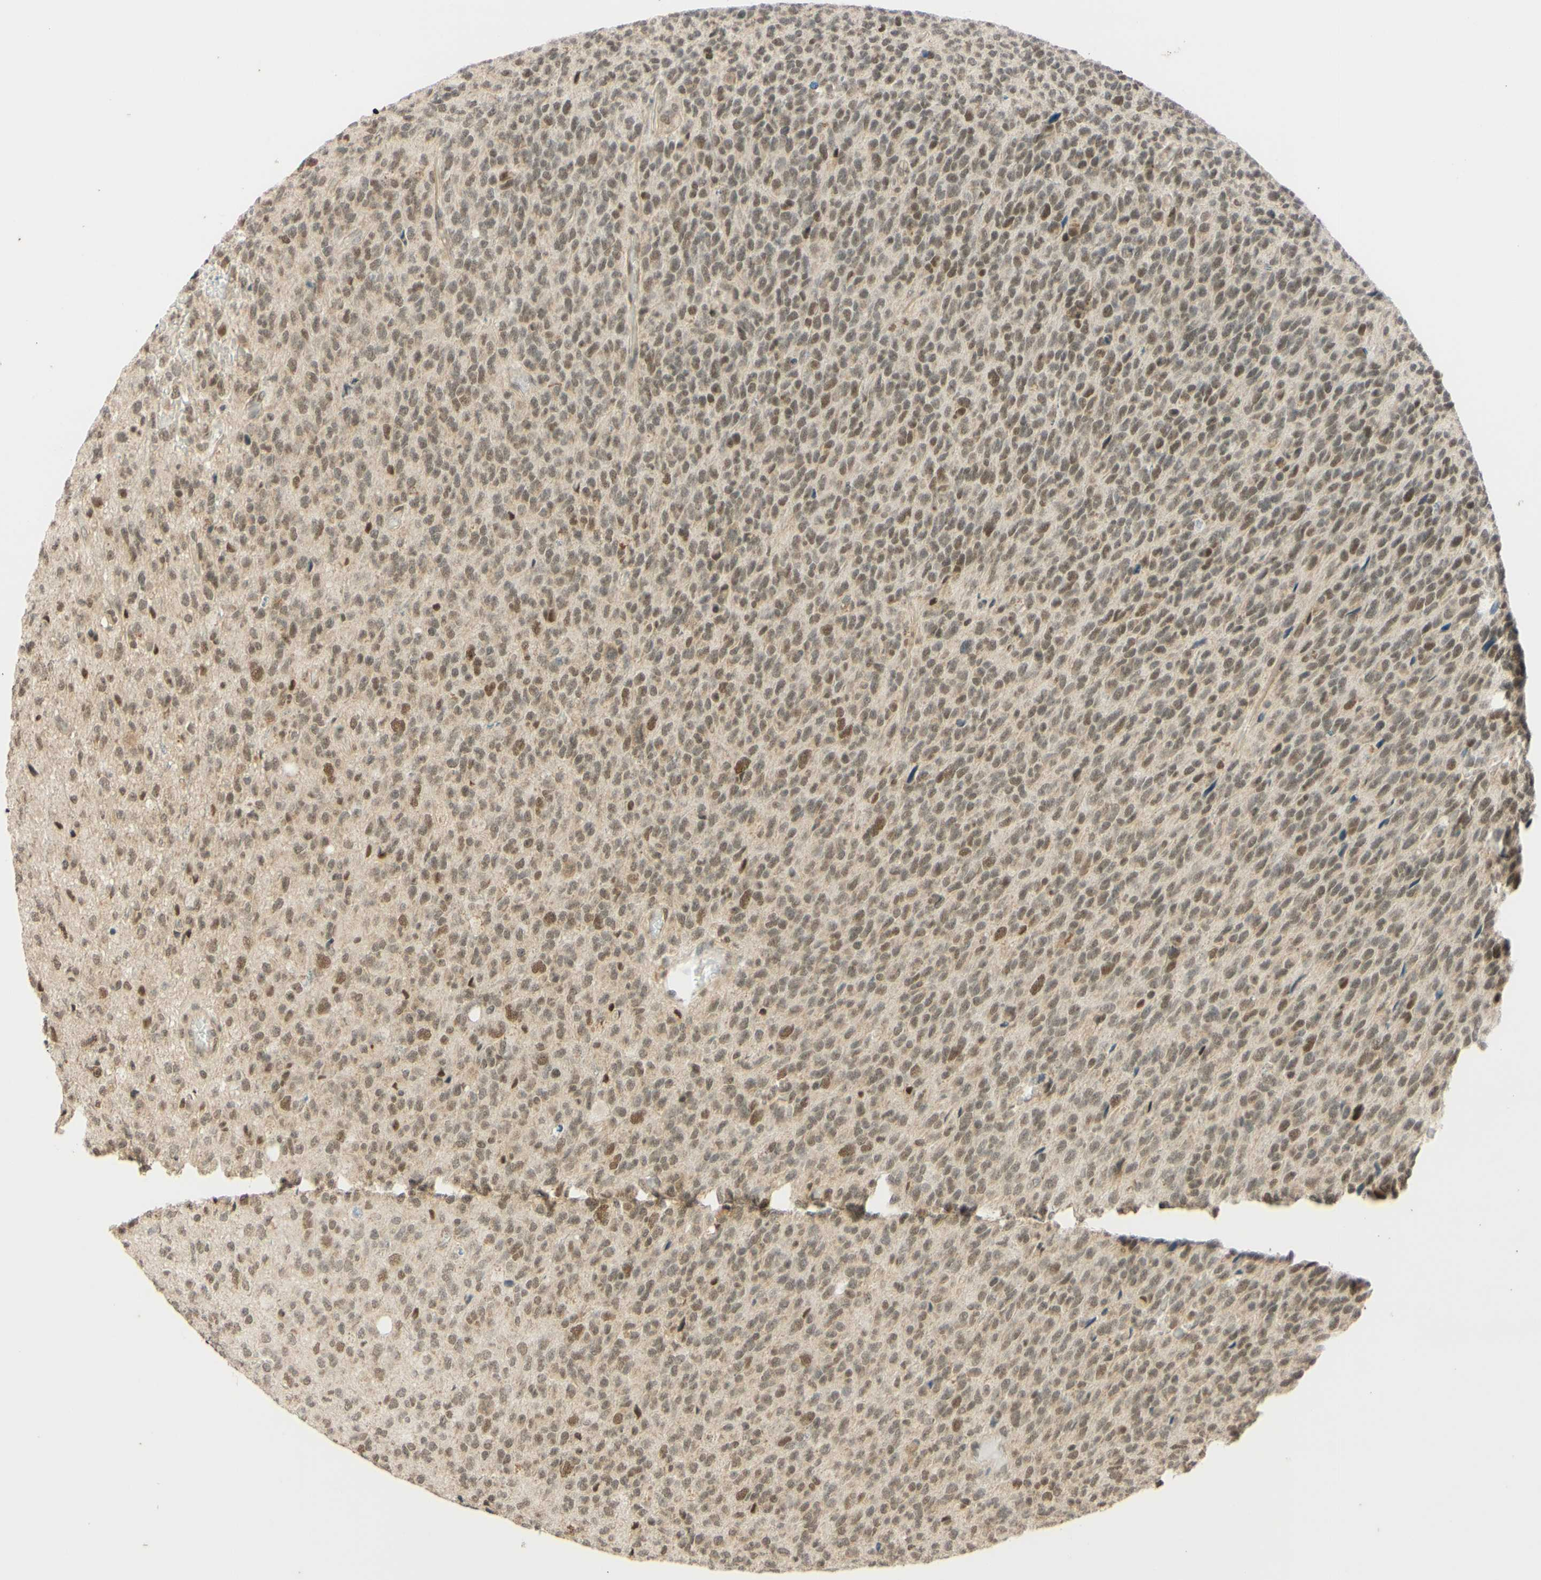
{"staining": {"intensity": "moderate", "quantity": ">75%", "location": "nuclear"}, "tissue": "glioma", "cell_type": "Tumor cells", "image_type": "cancer", "snomed": [{"axis": "morphology", "description": "Glioma, malignant, High grade"}, {"axis": "topography", "description": "pancreas cauda"}], "caption": "IHC micrograph of high-grade glioma (malignant) stained for a protein (brown), which displays medium levels of moderate nuclear expression in approximately >75% of tumor cells.", "gene": "SMARCB1", "patient": {"sex": "male", "age": 60}}